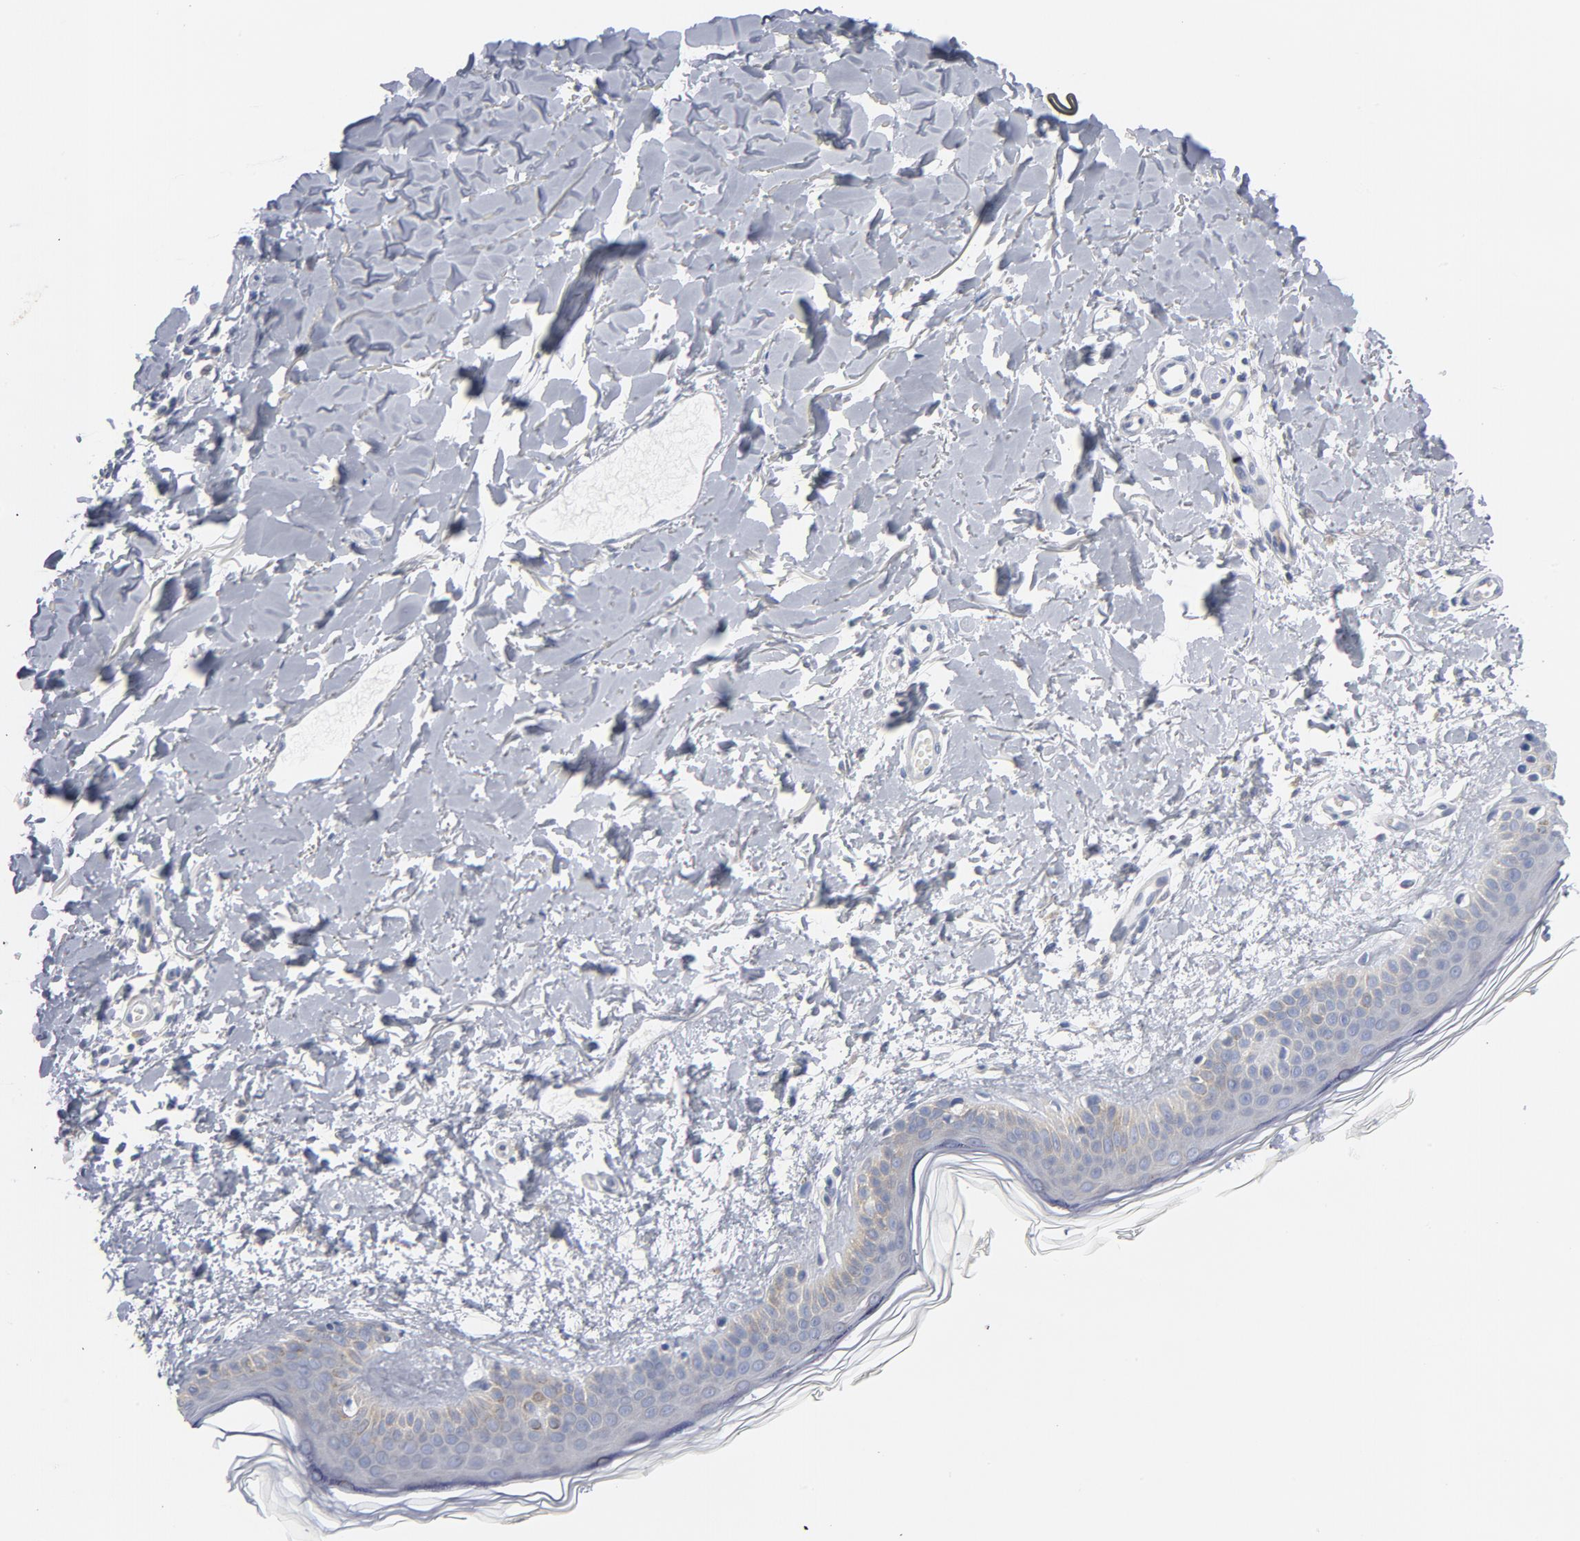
{"staining": {"intensity": "negative", "quantity": "none", "location": "none"}, "tissue": "skin", "cell_type": "Fibroblasts", "image_type": "normal", "snomed": [{"axis": "morphology", "description": "Normal tissue, NOS"}, {"axis": "topography", "description": "Skin"}], "caption": "This is an IHC histopathology image of benign human skin. There is no positivity in fibroblasts.", "gene": "CD86", "patient": {"sex": "female", "age": 56}}